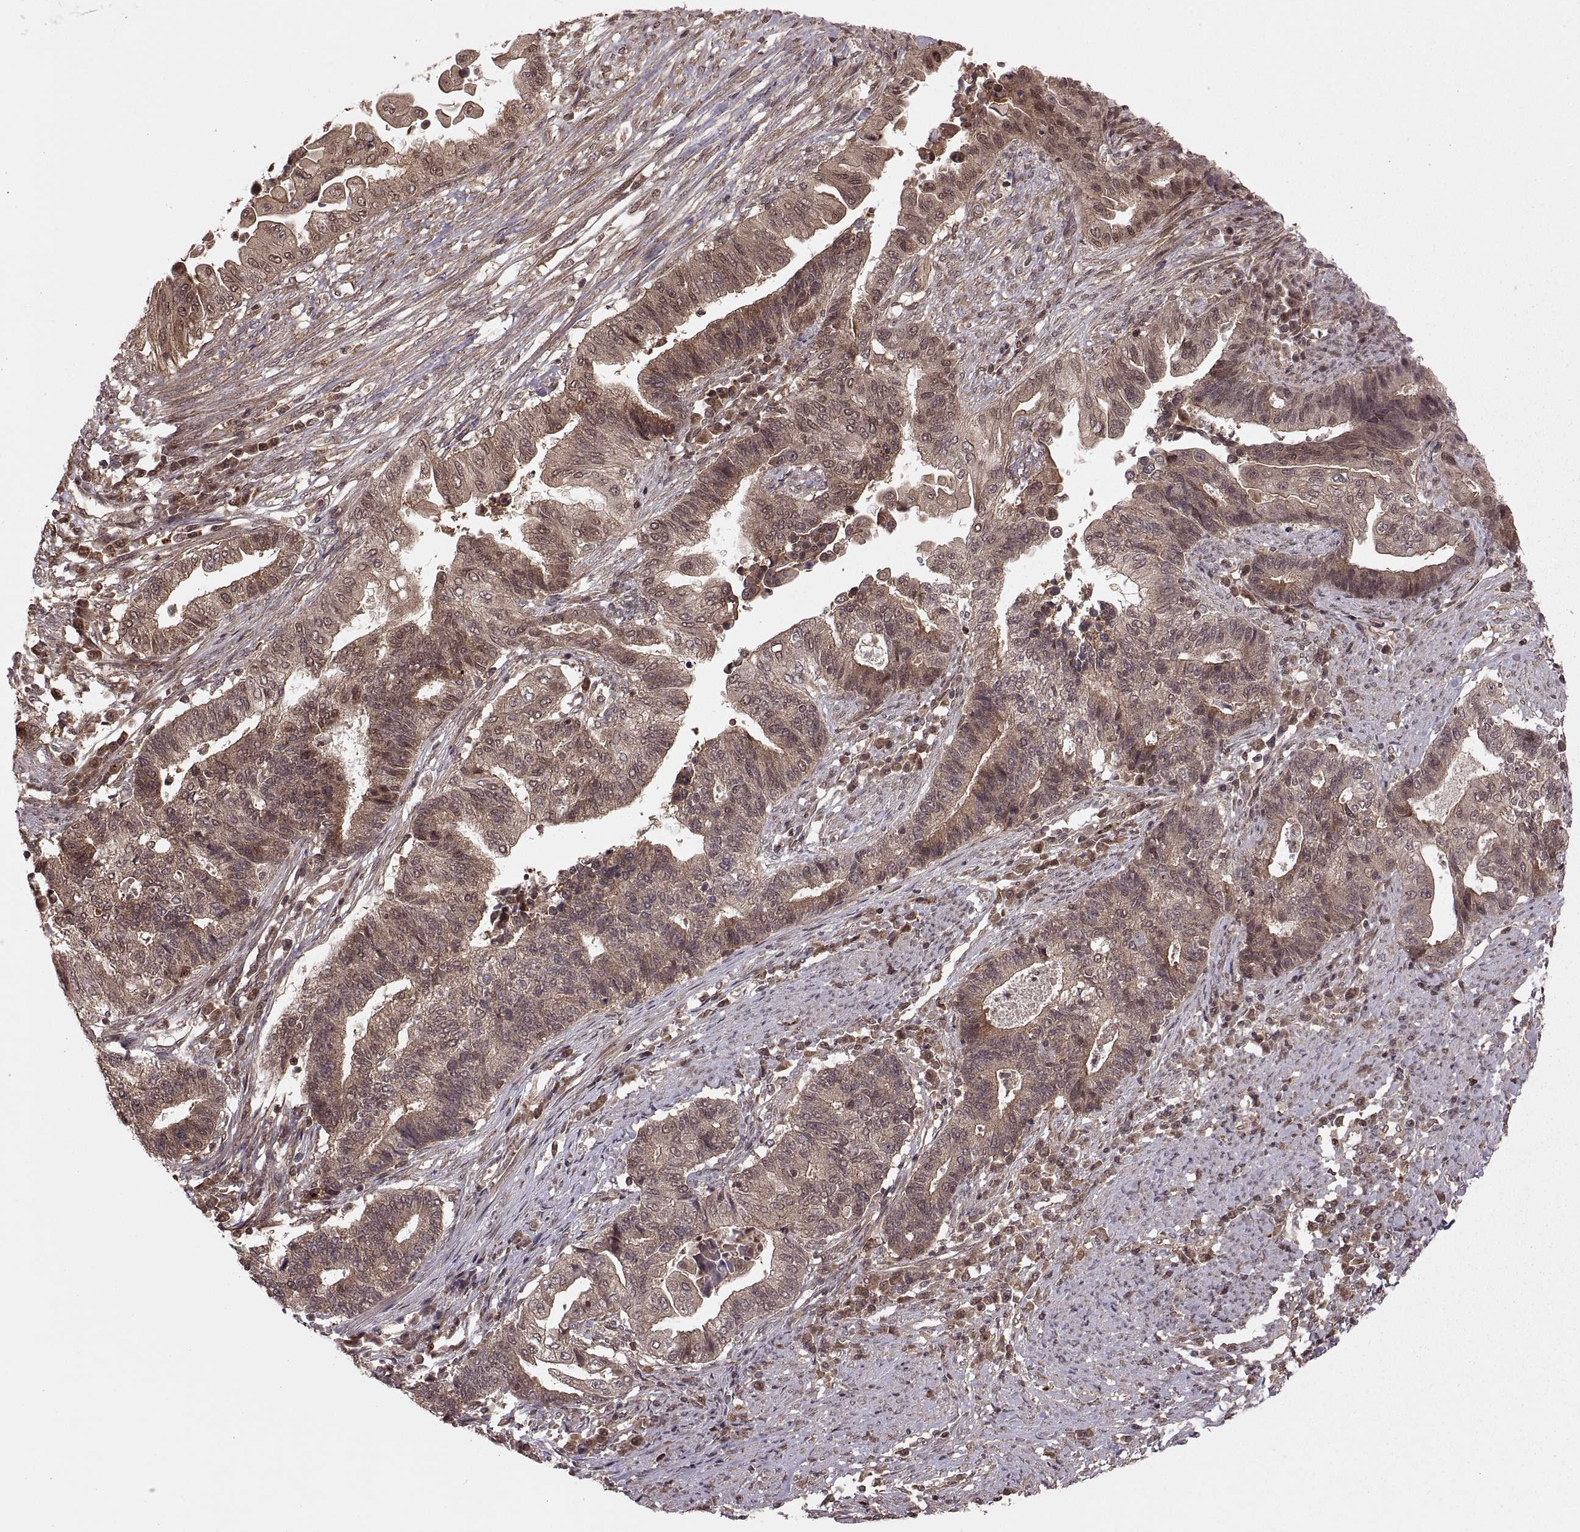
{"staining": {"intensity": "moderate", "quantity": "25%-75%", "location": "cytoplasmic/membranous"}, "tissue": "endometrial cancer", "cell_type": "Tumor cells", "image_type": "cancer", "snomed": [{"axis": "morphology", "description": "Adenocarcinoma, NOS"}, {"axis": "topography", "description": "Uterus"}, {"axis": "topography", "description": "Endometrium"}], "caption": "Endometrial cancer (adenocarcinoma) was stained to show a protein in brown. There is medium levels of moderate cytoplasmic/membranous staining in approximately 25%-75% of tumor cells. (DAB = brown stain, brightfield microscopy at high magnification).", "gene": "DEDD", "patient": {"sex": "female", "age": 54}}